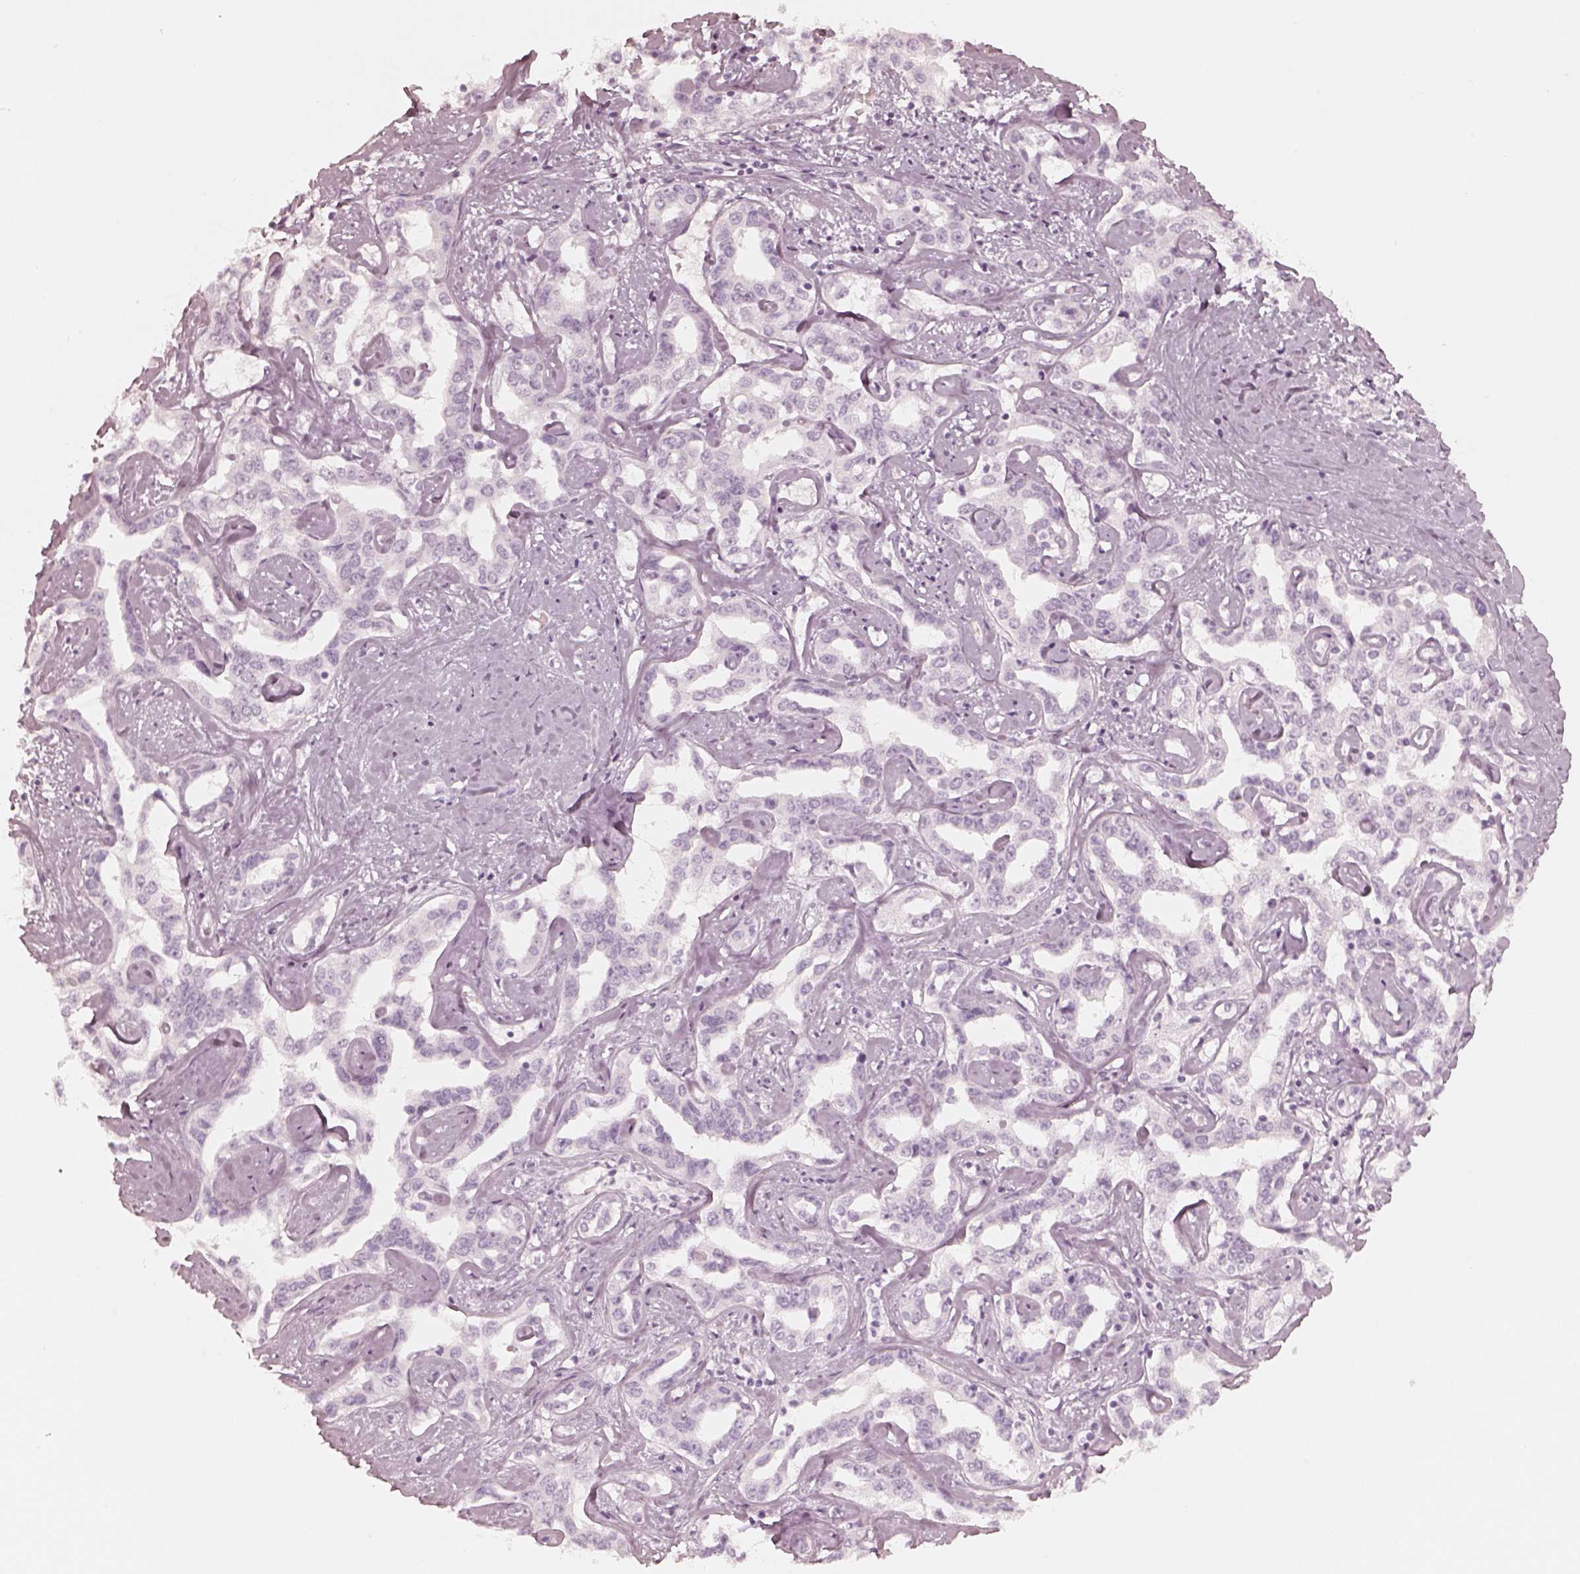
{"staining": {"intensity": "negative", "quantity": "none", "location": "none"}, "tissue": "liver cancer", "cell_type": "Tumor cells", "image_type": "cancer", "snomed": [{"axis": "morphology", "description": "Cholangiocarcinoma"}, {"axis": "topography", "description": "Liver"}], "caption": "Immunohistochemistry (IHC) photomicrograph of neoplastic tissue: human cholangiocarcinoma (liver) stained with DAB exhibits no significant protein expression in tumor cells. The staining is performed using DAB brown chromogen with nuclei counter-stained in using hematoxylin.", "gene": "KRT82", "patient": {"sex": "male", "age": 59}}